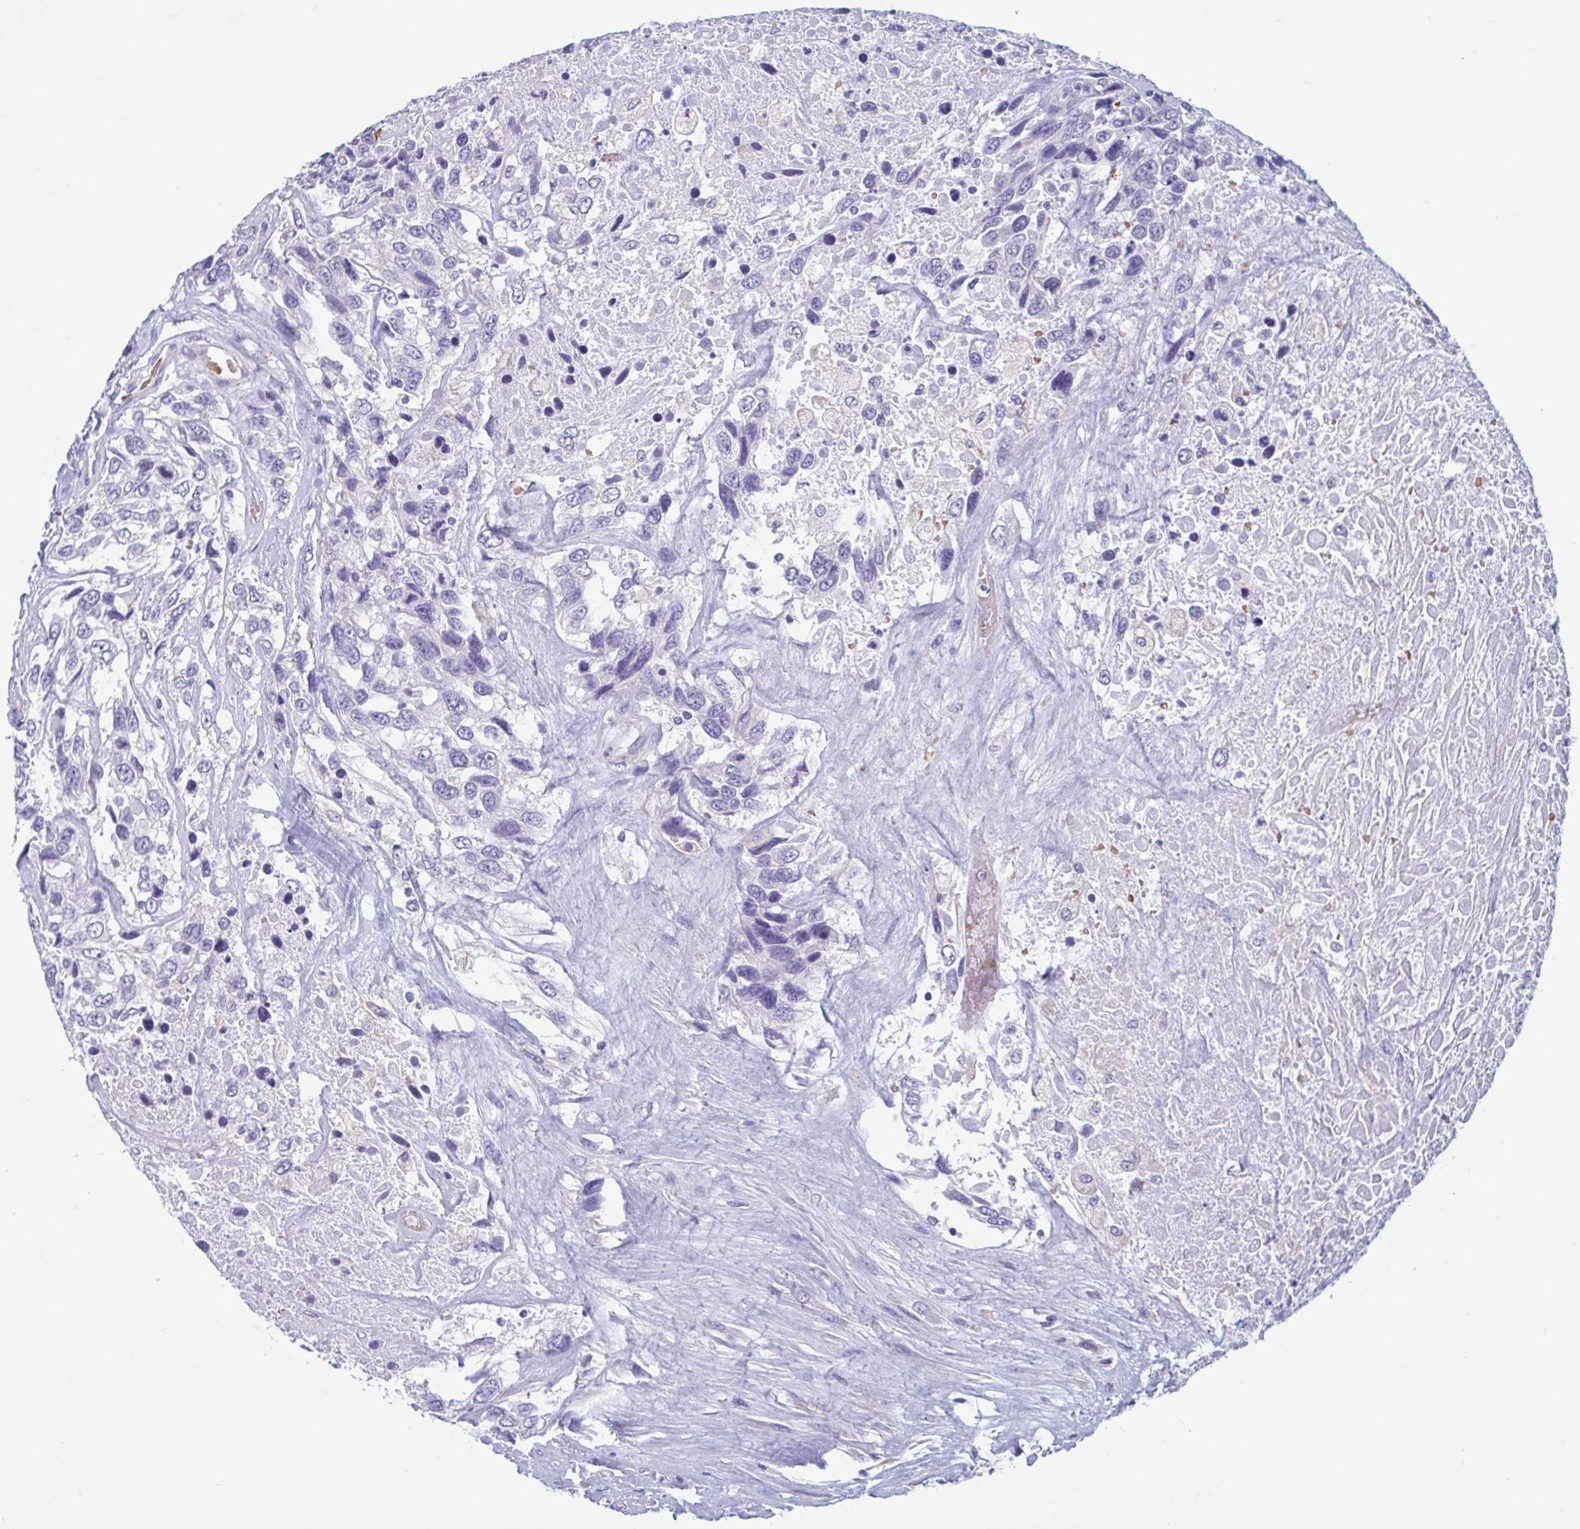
{"staining": {"intensity": "negative", "quantity": "none", "location": "none"}, "tissue": "urothelial cancer", "cell_type": "Tumor cells", "image_type": "cancer", "snomed": [{"axis": "morphology", "description": "Urothelial carcinoma, High grade"}, {"axis": "topography", "description": "Urinary bladder"}], "caption": "This image is of urothelial cancer stained with IHC to label a protein in brown with the nuclei are counter-stained blue. There is no staining in tumor cells. Brightfield microscopy of immunohistochemistry (IHC) stained with DAB (brown) and hematoxylin (blue), captured at high magnification.", "gene": "MORC4", "patient": {"sex": "female", "age": 70}}